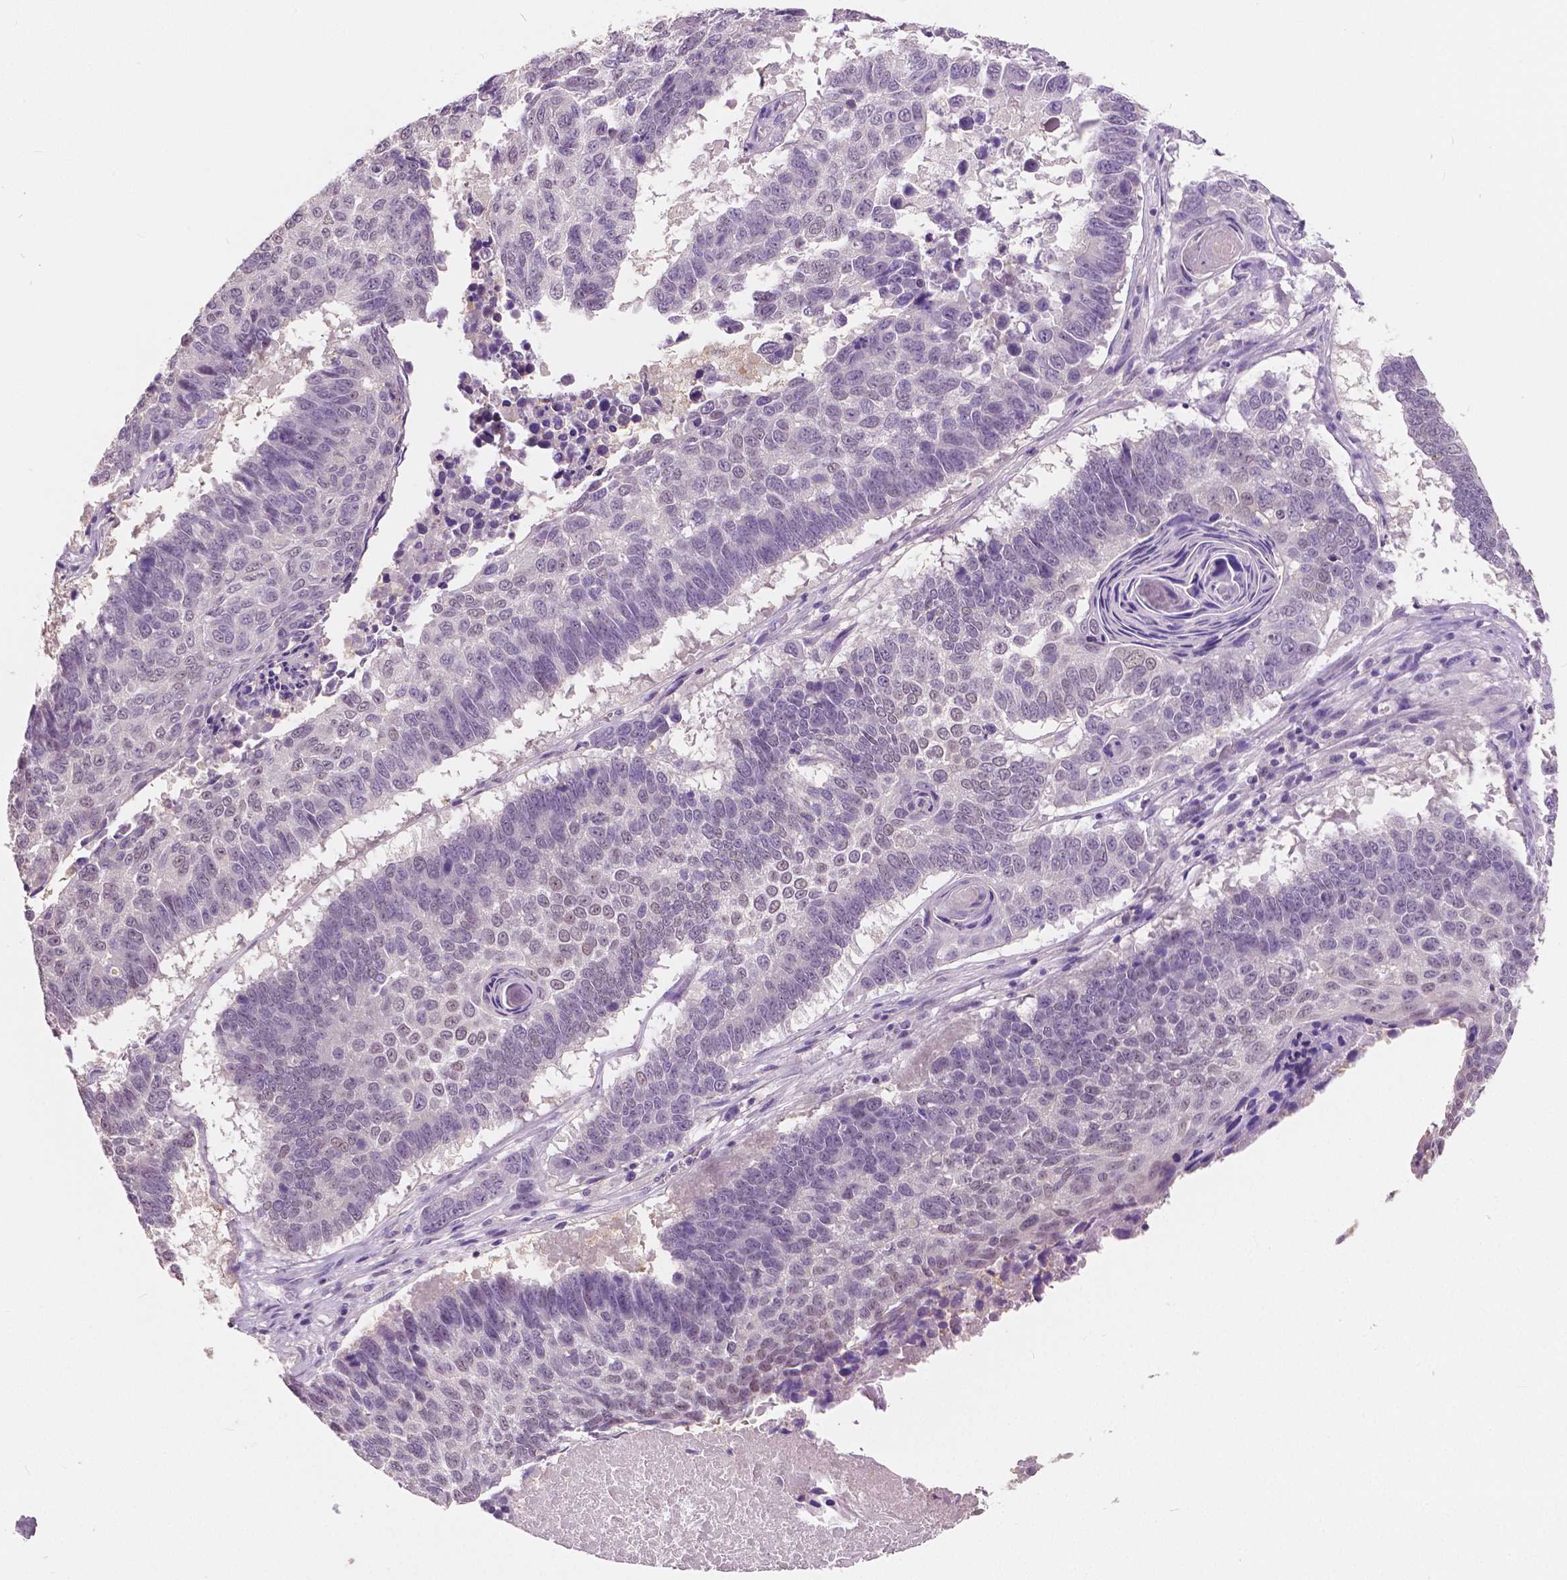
{"staining": {"intensity": "weak", "quantity": "25%-75%", "location": "nuclear"}, "tissue": "lung cancer", "cell_type": "Tumor cells", "image_type": "cancer", "snomed": [{"axis": "morphology", "description": "Squamous cell carcinoma, NOS"}, {"axis": "topography", "description": "Lung"}], "caption": "Lung squamous cell carcinoma tissue exhibits weak nuclear staining in about 25%-75% of tumor cells", "gene": "TKFC", "patient": {"sex": "male", "age": 73}}